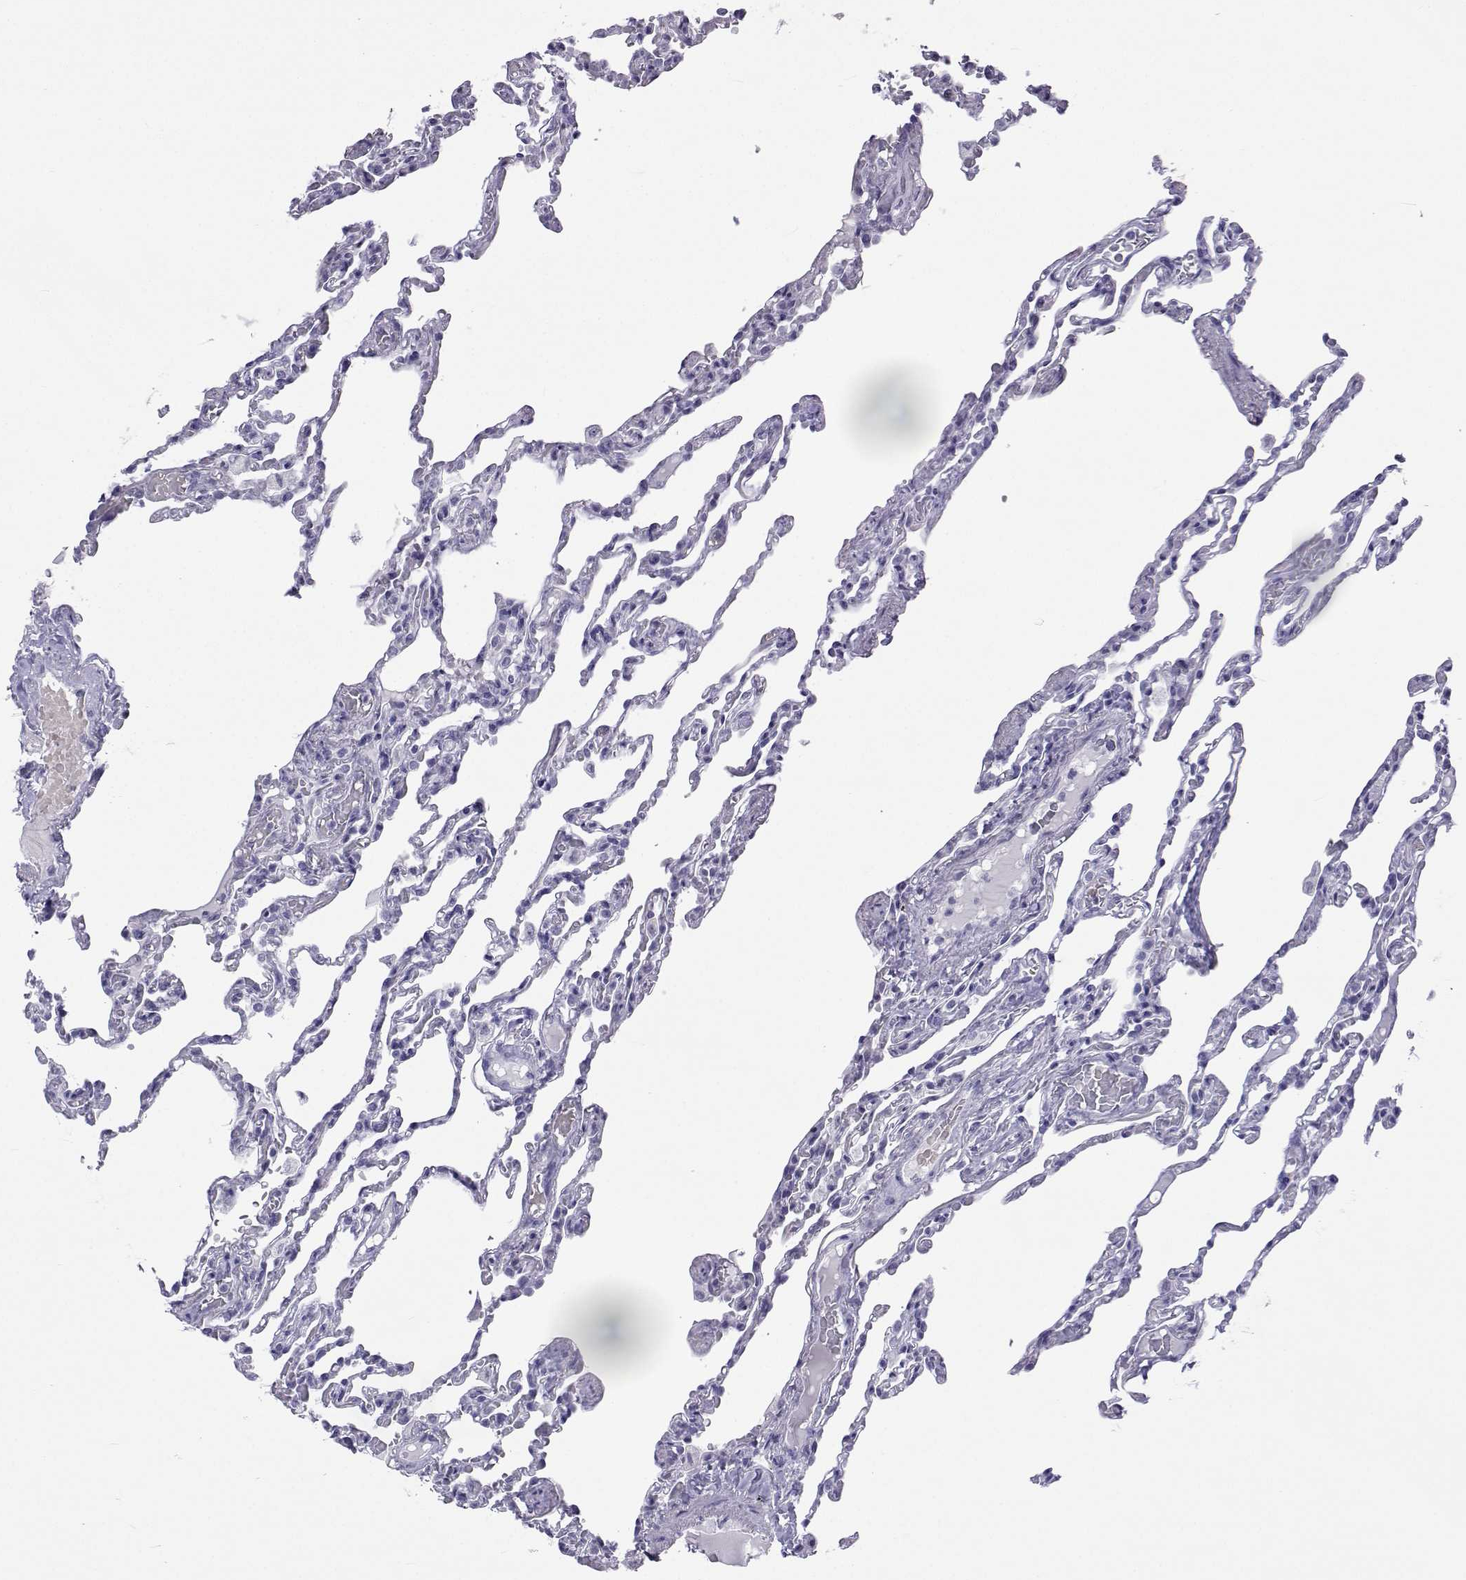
{"staining": {"intensity": "negative", "quantity": "none", "location": "none"}, "tissue": "lung", "cell_type": "Alveolar cells", "image_type": "normal", "snomed": [{"axis": "morphology", "description": "Normal tissue, NOS"}, {"axis": "topography", "description": "Lung"}], "caption": "There is no significant positivity in alveolar cells of lung. (DAB IHC visualized using brightfield microscopy, high magnification).", "gene": "ACTL7A", "patient": {"sex": "female", "age": 43}}